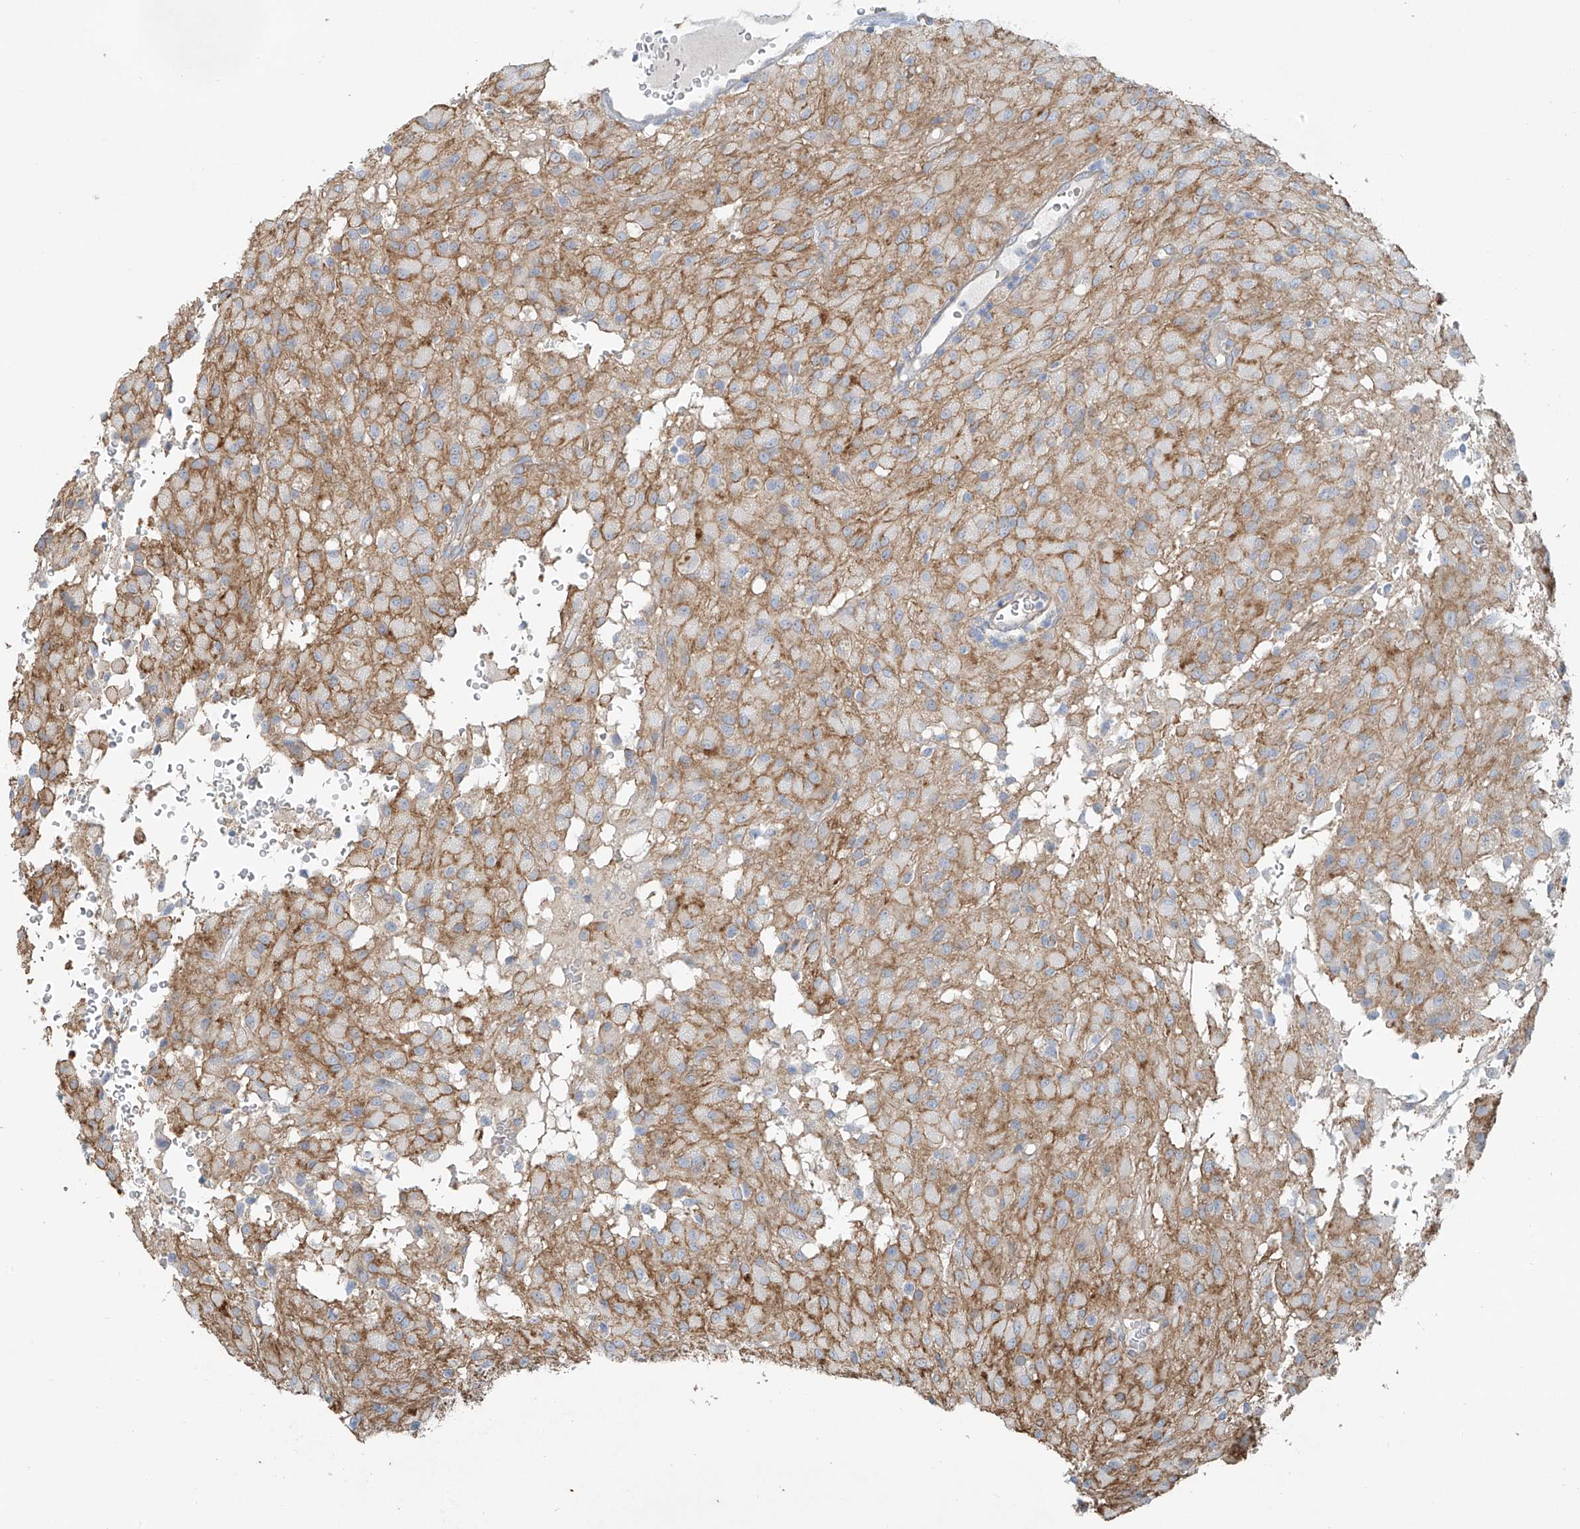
{"staining": {"intensity": "negative", "quantity": "none", "location": "none"}, "tissue": "glioma", "cell_type": "Tumor cells", "image_type": "cancer", "snomed": [{"axis": "morphology", "description": "Glioma, malignant, High grade"}, {"axis": "topography", "description": "Brain"}], "caption": "The photomicrograph reveals no staining of tumor cells in malignant glioma (high-grade).", "gene": "TUBE1", "patient": {"sex": "female", "age": 59}}